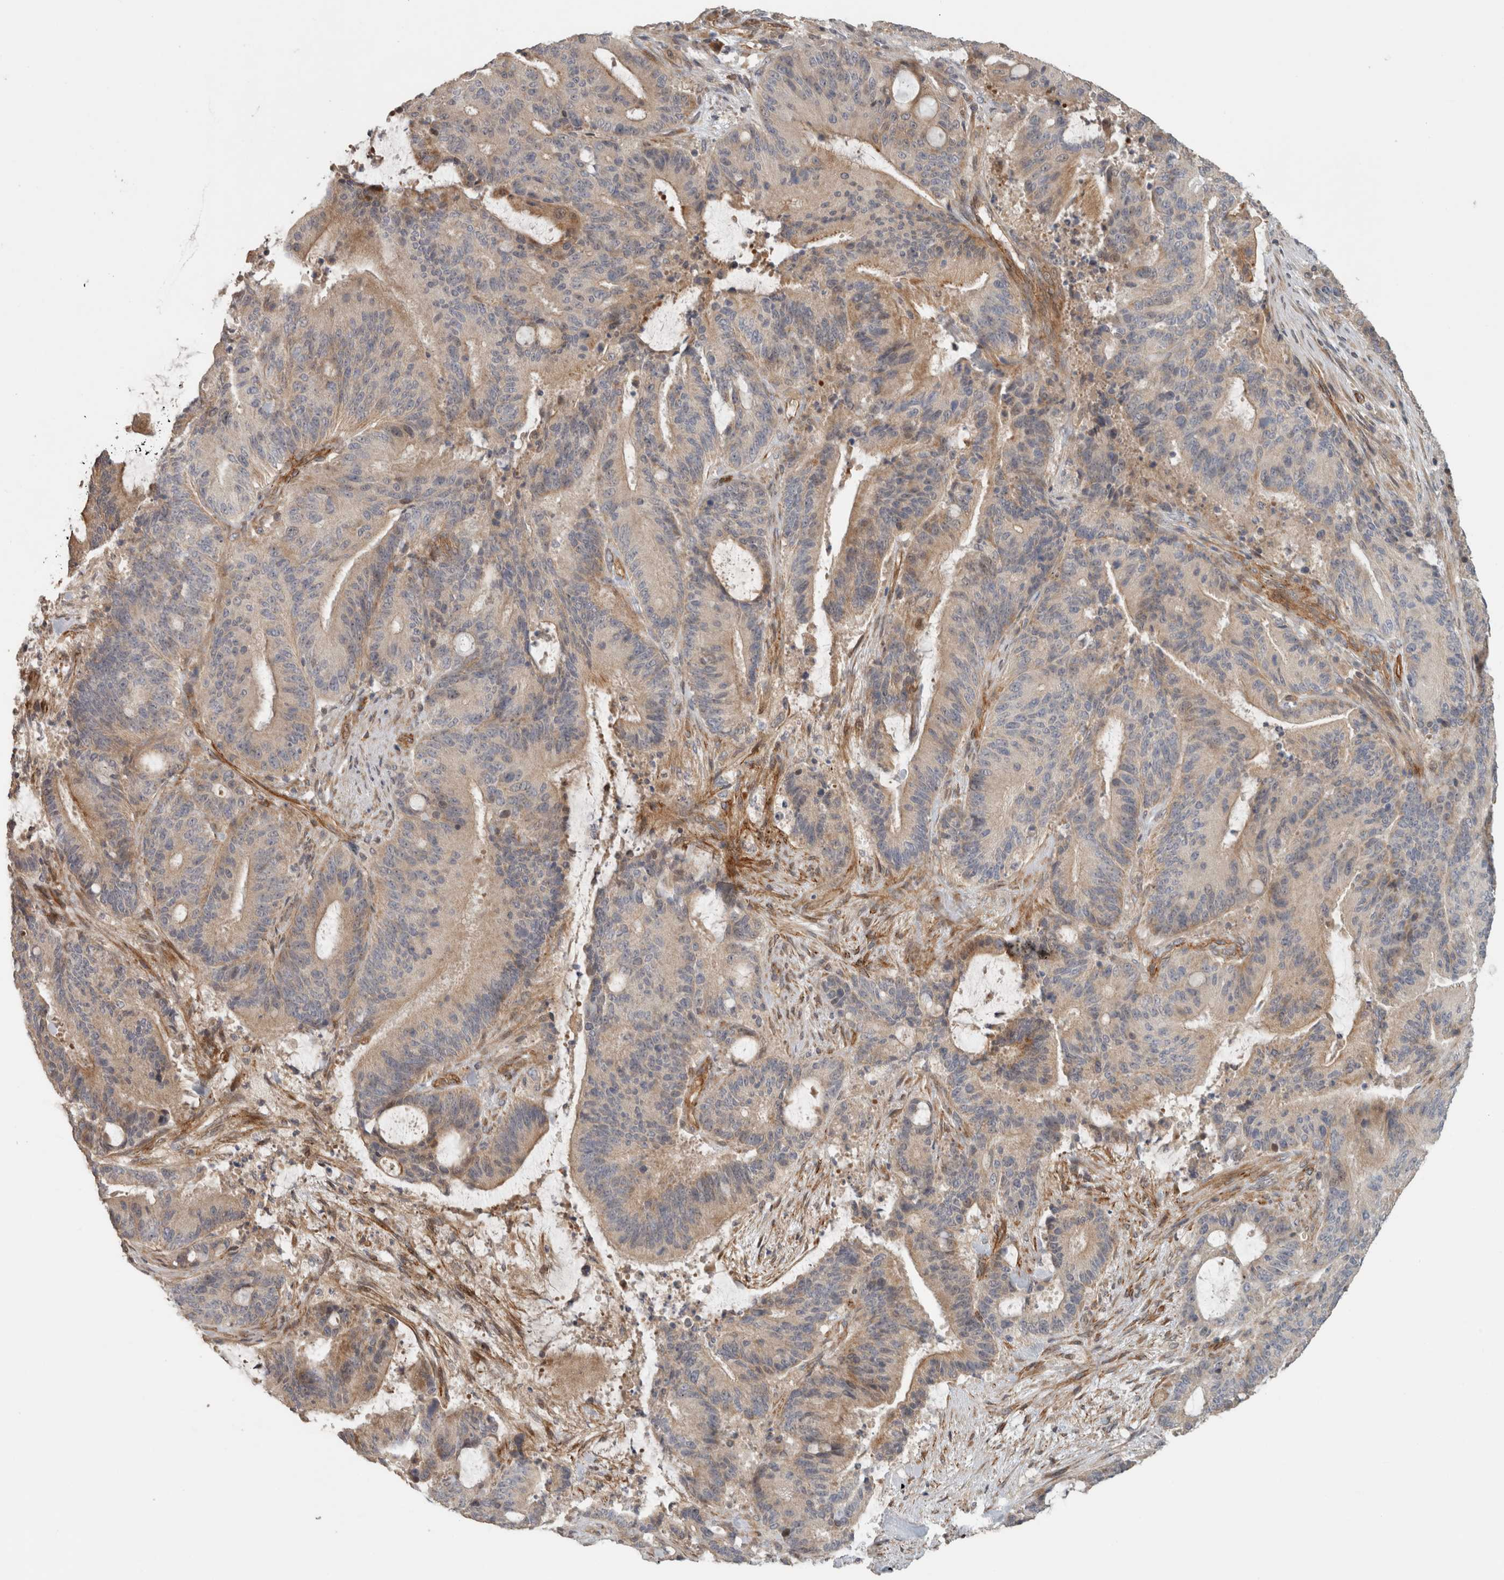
{"staining": {"intensity": "weak", "quantity": "25%-75%", "location": "cytoplasmic/membranous"}, "tissue": "liver cancer", "cell_type": "Tumor cells", "image_type": "cancer", "snomed": [{"axis": "morphology", "description": "Normal tissue, NOS"}, {"axis": "morphology", "description": "Cholangiocarcinoma"}, {"axis": "topography", "description": "Liver"}, {"axis": "topography", "description": "Peripheral nerve tissue"}], "caption": "Immunohistochemical staining of liver cholangiocarcinoma demonstrates weak cytoplasmic/membranous protein expression in approximately 25%-75% of tumor cells. (DAB (3,3'-diaminobenzidine) IHC with brightfield microscopy, high magnification).", "gene": "SIPA1L2", "patient": {"sex": "female", "age": 73}}